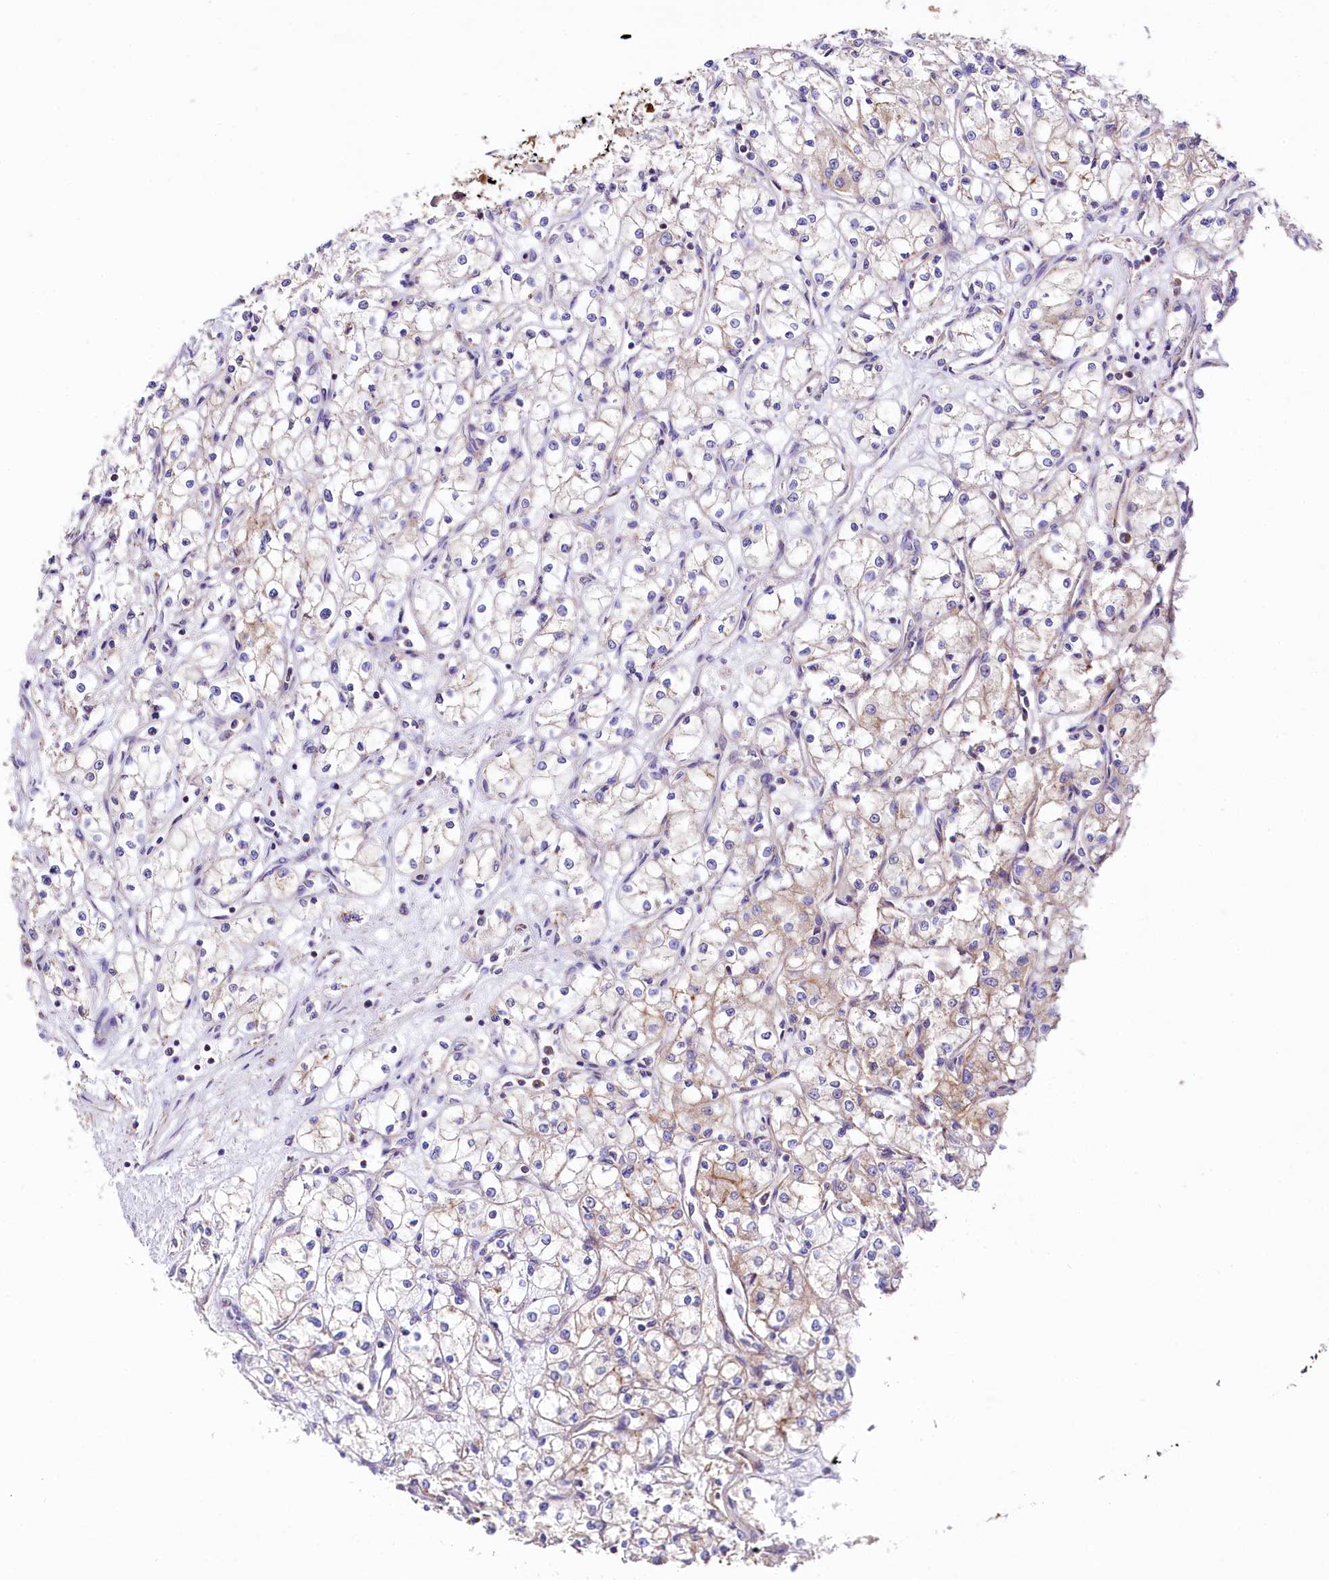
{"staining": {"intensity": "weak", "quantity": "25%-75%", "location": "cytoplasmic/membranous"}, "tissue": "renal cancer", "cell_type": "Tumor cells", "image_type": "cancer", "snomed": [{"axis": "morphology", "description": "Adenocarcinoma, NOS"}, {"axis": "topography", "description": "Kidney"}], "caption": "The image displays immunohistochemical staining of adenocarcinoma (renal). There is weak cytoplasmic/membranous positivity is identified in about 25%-75% of tumor cells.", "gene": "APLP2", "patient": {"sex": "male", "age": 59}}